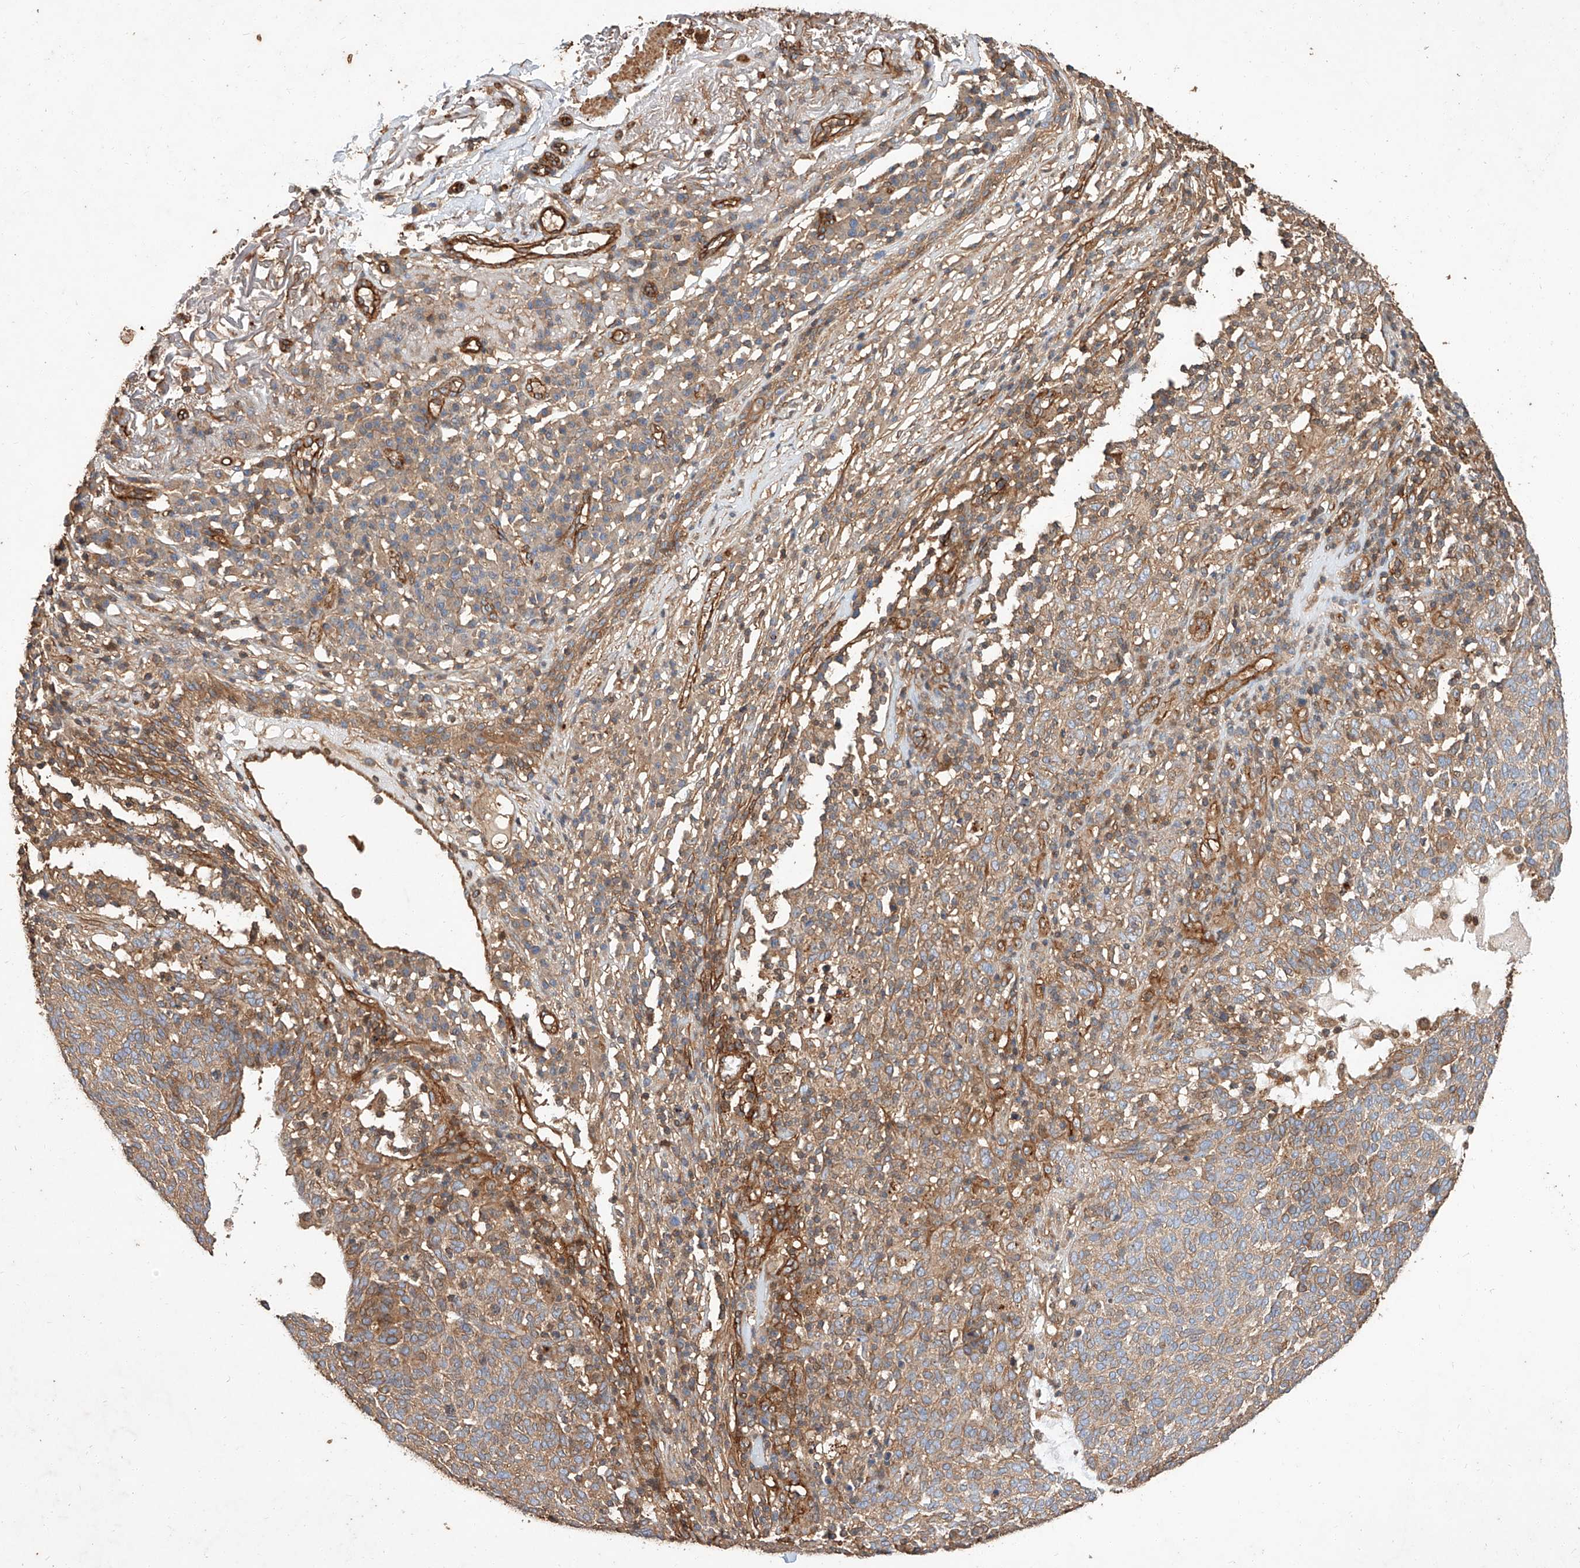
{"staining": {"intensity": "weak", "quantity": ">75%", "location": "cytoplasmic/membranous"}, "tissue": "skin cancer", "cell_type": "Tumor cells", "image_type": "cancer", "snomed": [{"axis": "morphology", "description": "Squamous cell carcinoma, NOS"}, {"axis": "topography", "description": "Skin"}], "caption": "Squamous cell carcinoma (skin) stained with a protein marker exhibits weak staining in tumor cells.", "gene": "GHDC", "patient": {"sex": "female", "age": 90}}